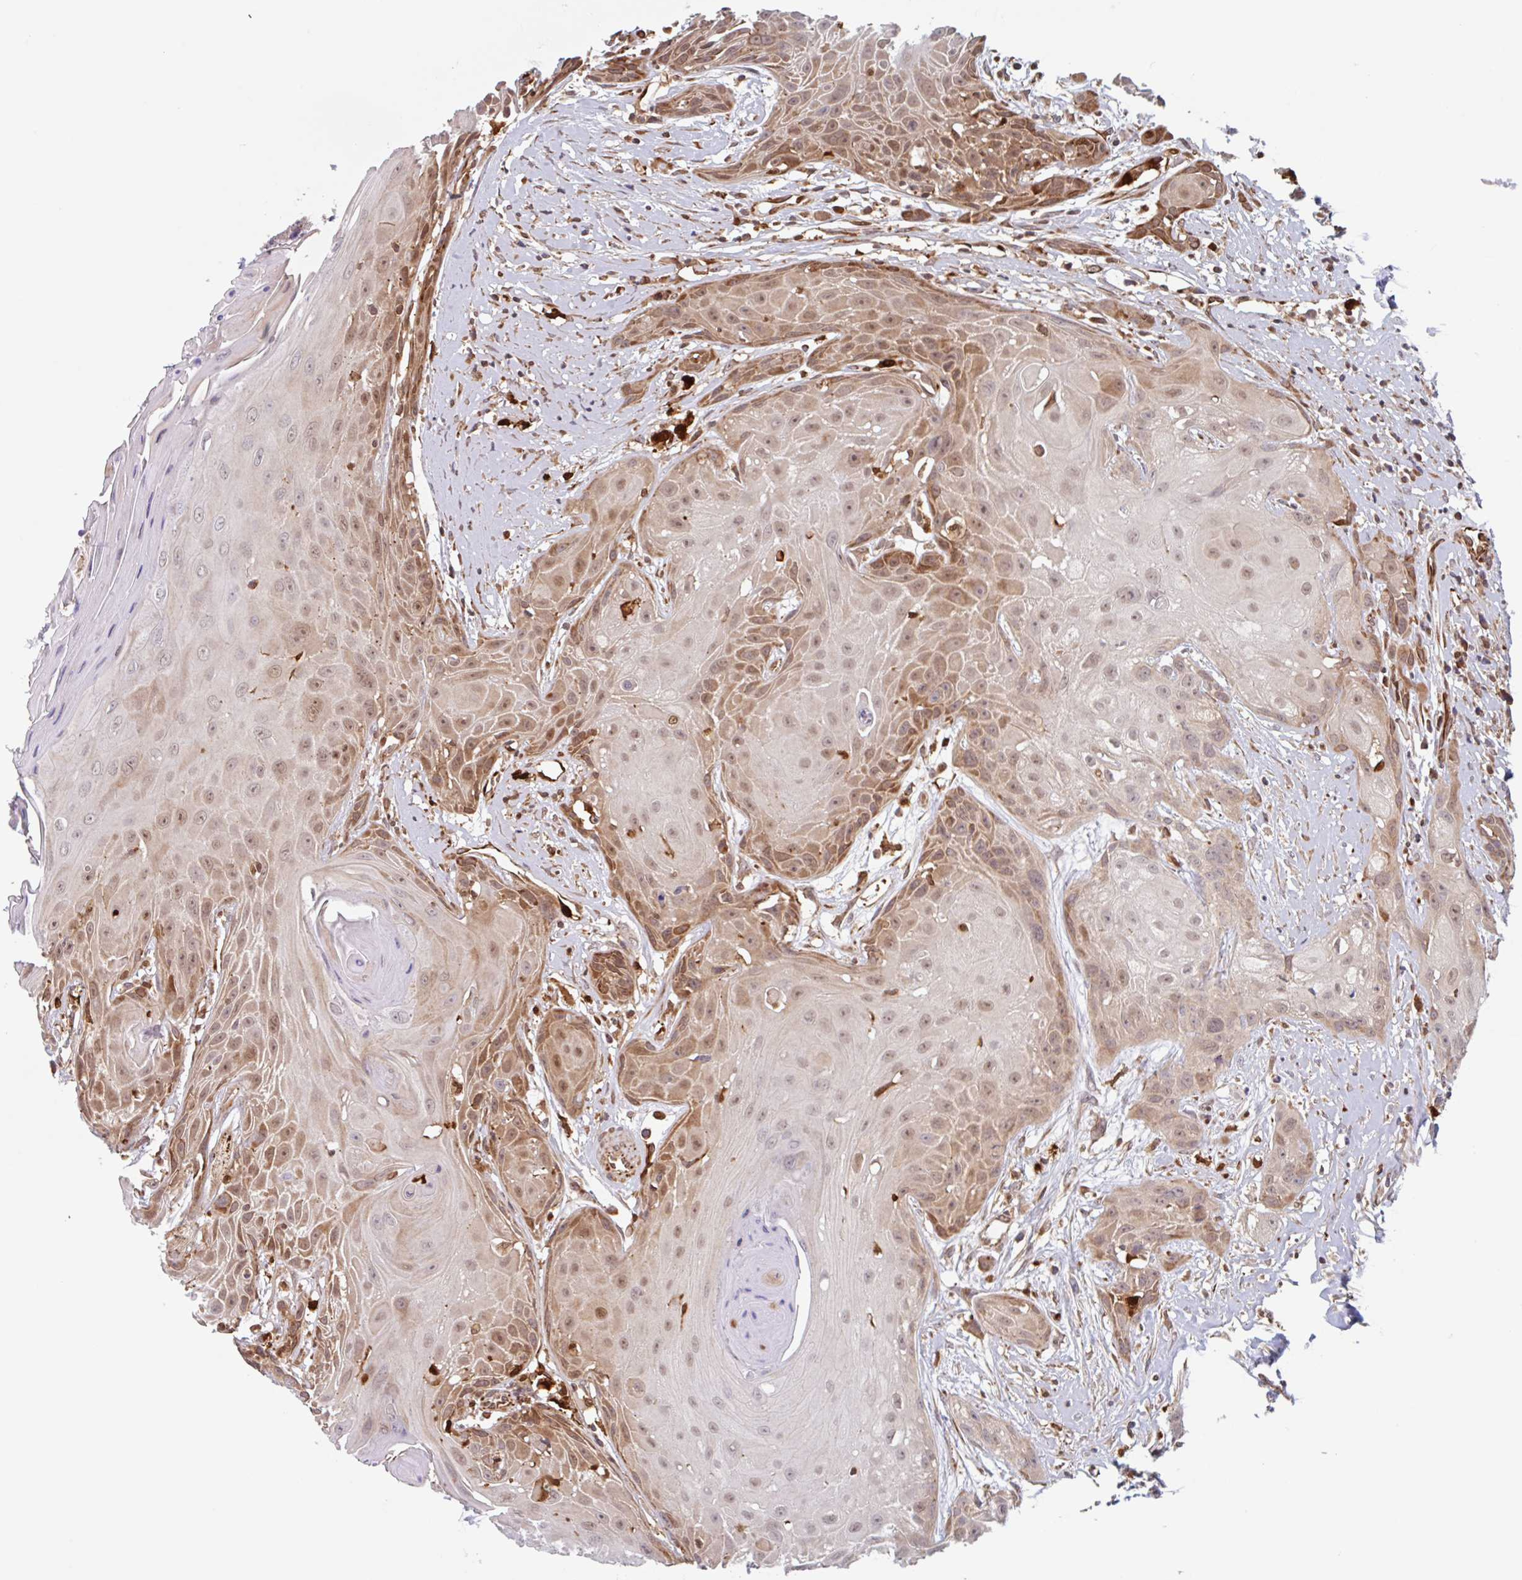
{"staining": {"intensity": "moderate", "quantity": ">75%", "location": "cytoplasmic/membranous,nuclear"}, "tissue": "head and neck cancer", "cell_type": "Tumor cells", "image_type": "cancer", "snomed": [{"axis": "morphology", "description": "Squamous cell carcinoma, NOS"}, {"axis": "topography", "description": "Head-Neck"}], "caption": "A micrograph showing moderate cytoplasmic/membranous and nuclear expression in approximately >75% of tumor cells in head and neck squamous cell carcinoma, as visualized by brown immunohistochemical staining.", "gene": "NUB1", "patient": {"sex": "female", "age": 73}}